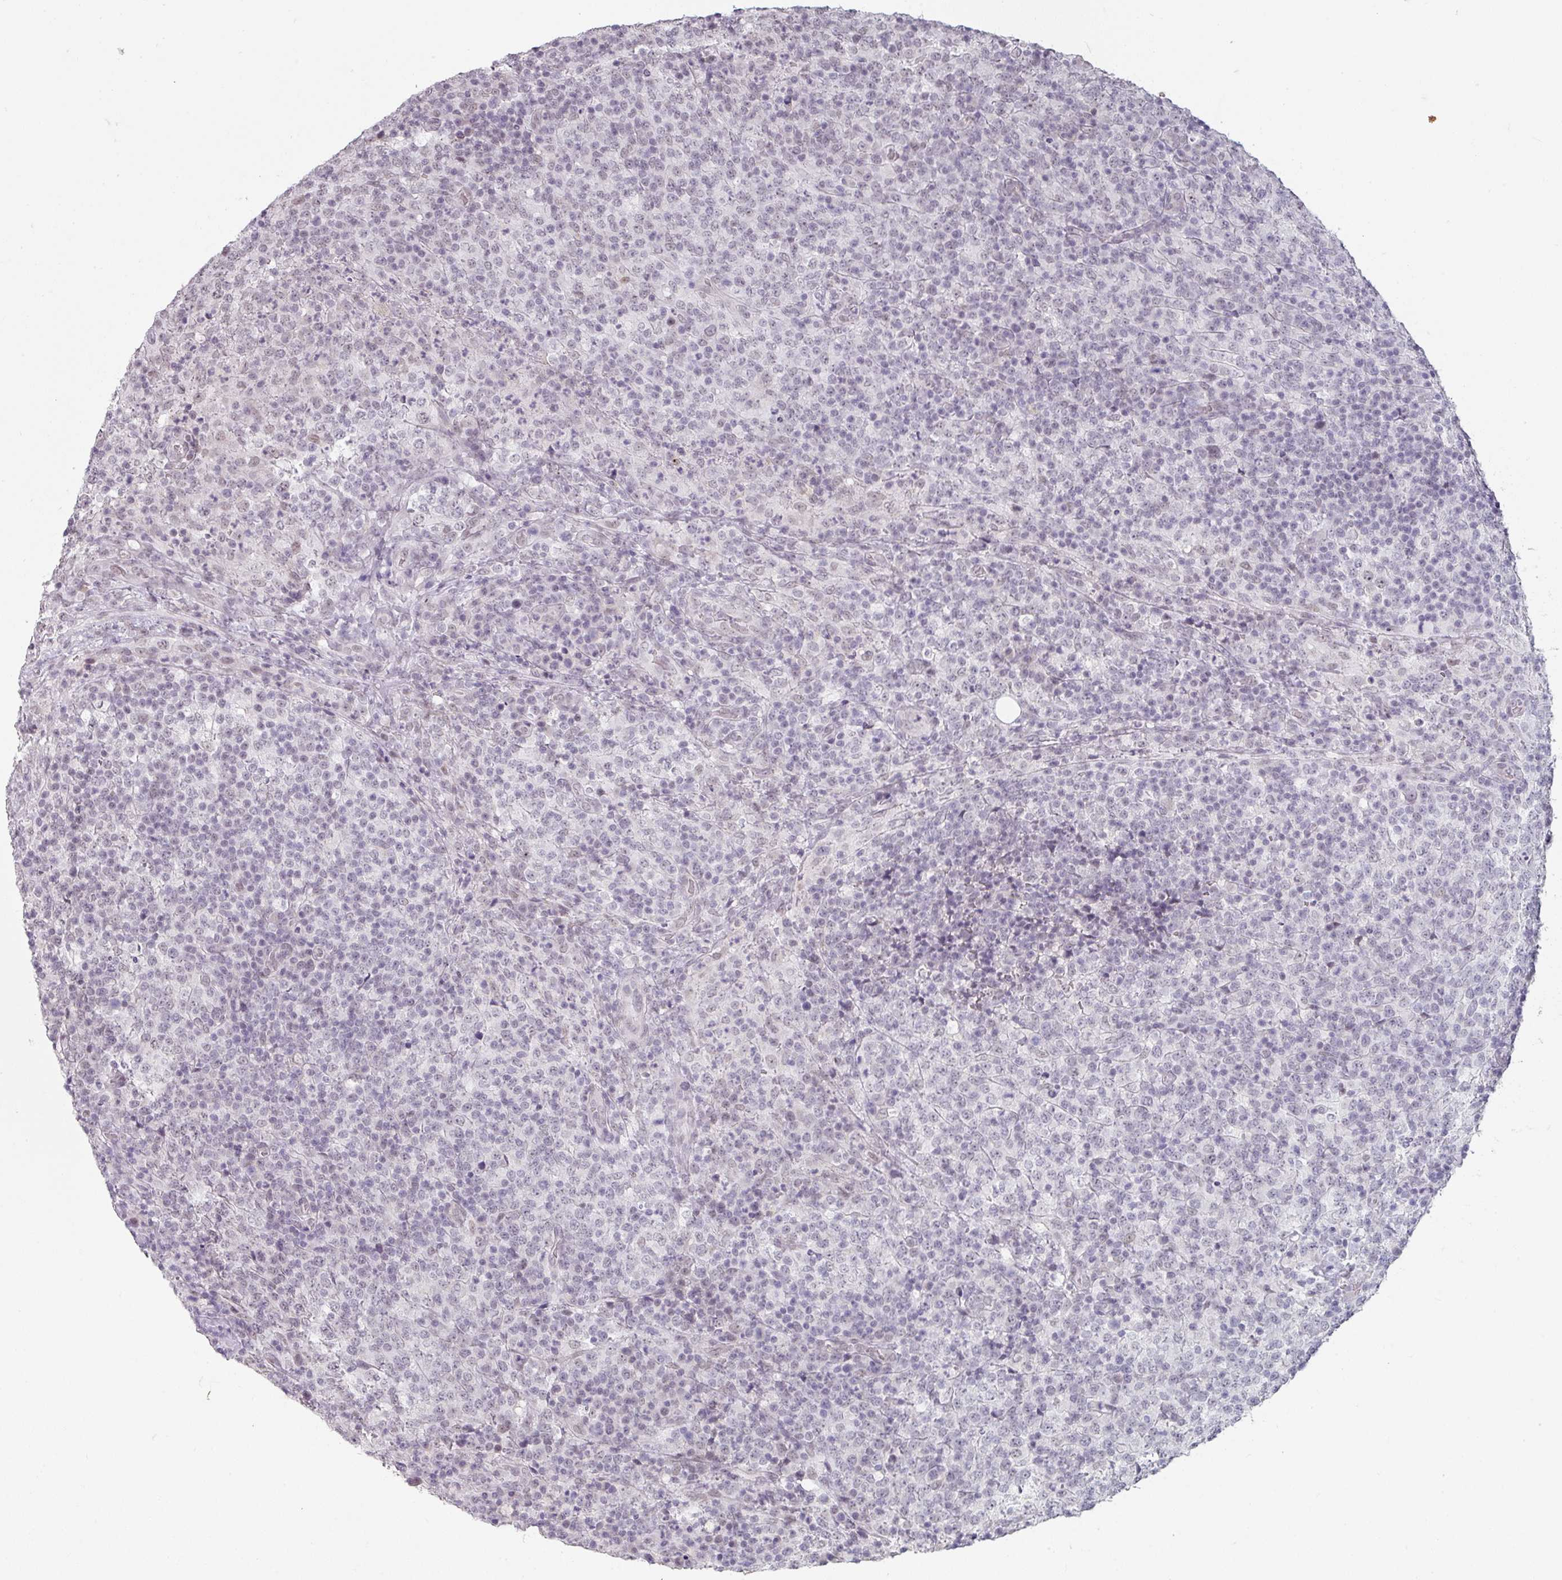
{"staining": {"intensity": "negative", "quantity": "none", "location": "none"}, "tissue": "lymphoma", "cell_type": "Tumor cells", "image_type": "cancer", "snomed": [{"axis": "morphology", "description": "Malignant lymphoma, non-Hodgkin's type, High grade"}, {"axis": "topography", "description": "Lymph node"}], "caption": "Immunohistochemistry micrograph of neoplastic tissue: malignant lymphoma, non-Hodgkin's type (high-grade) stained with DAB exhibits no significant protein positivity in tumor cells.", "gene": "SPRR1A", "patient": {"sex": "male", "age": 54}}